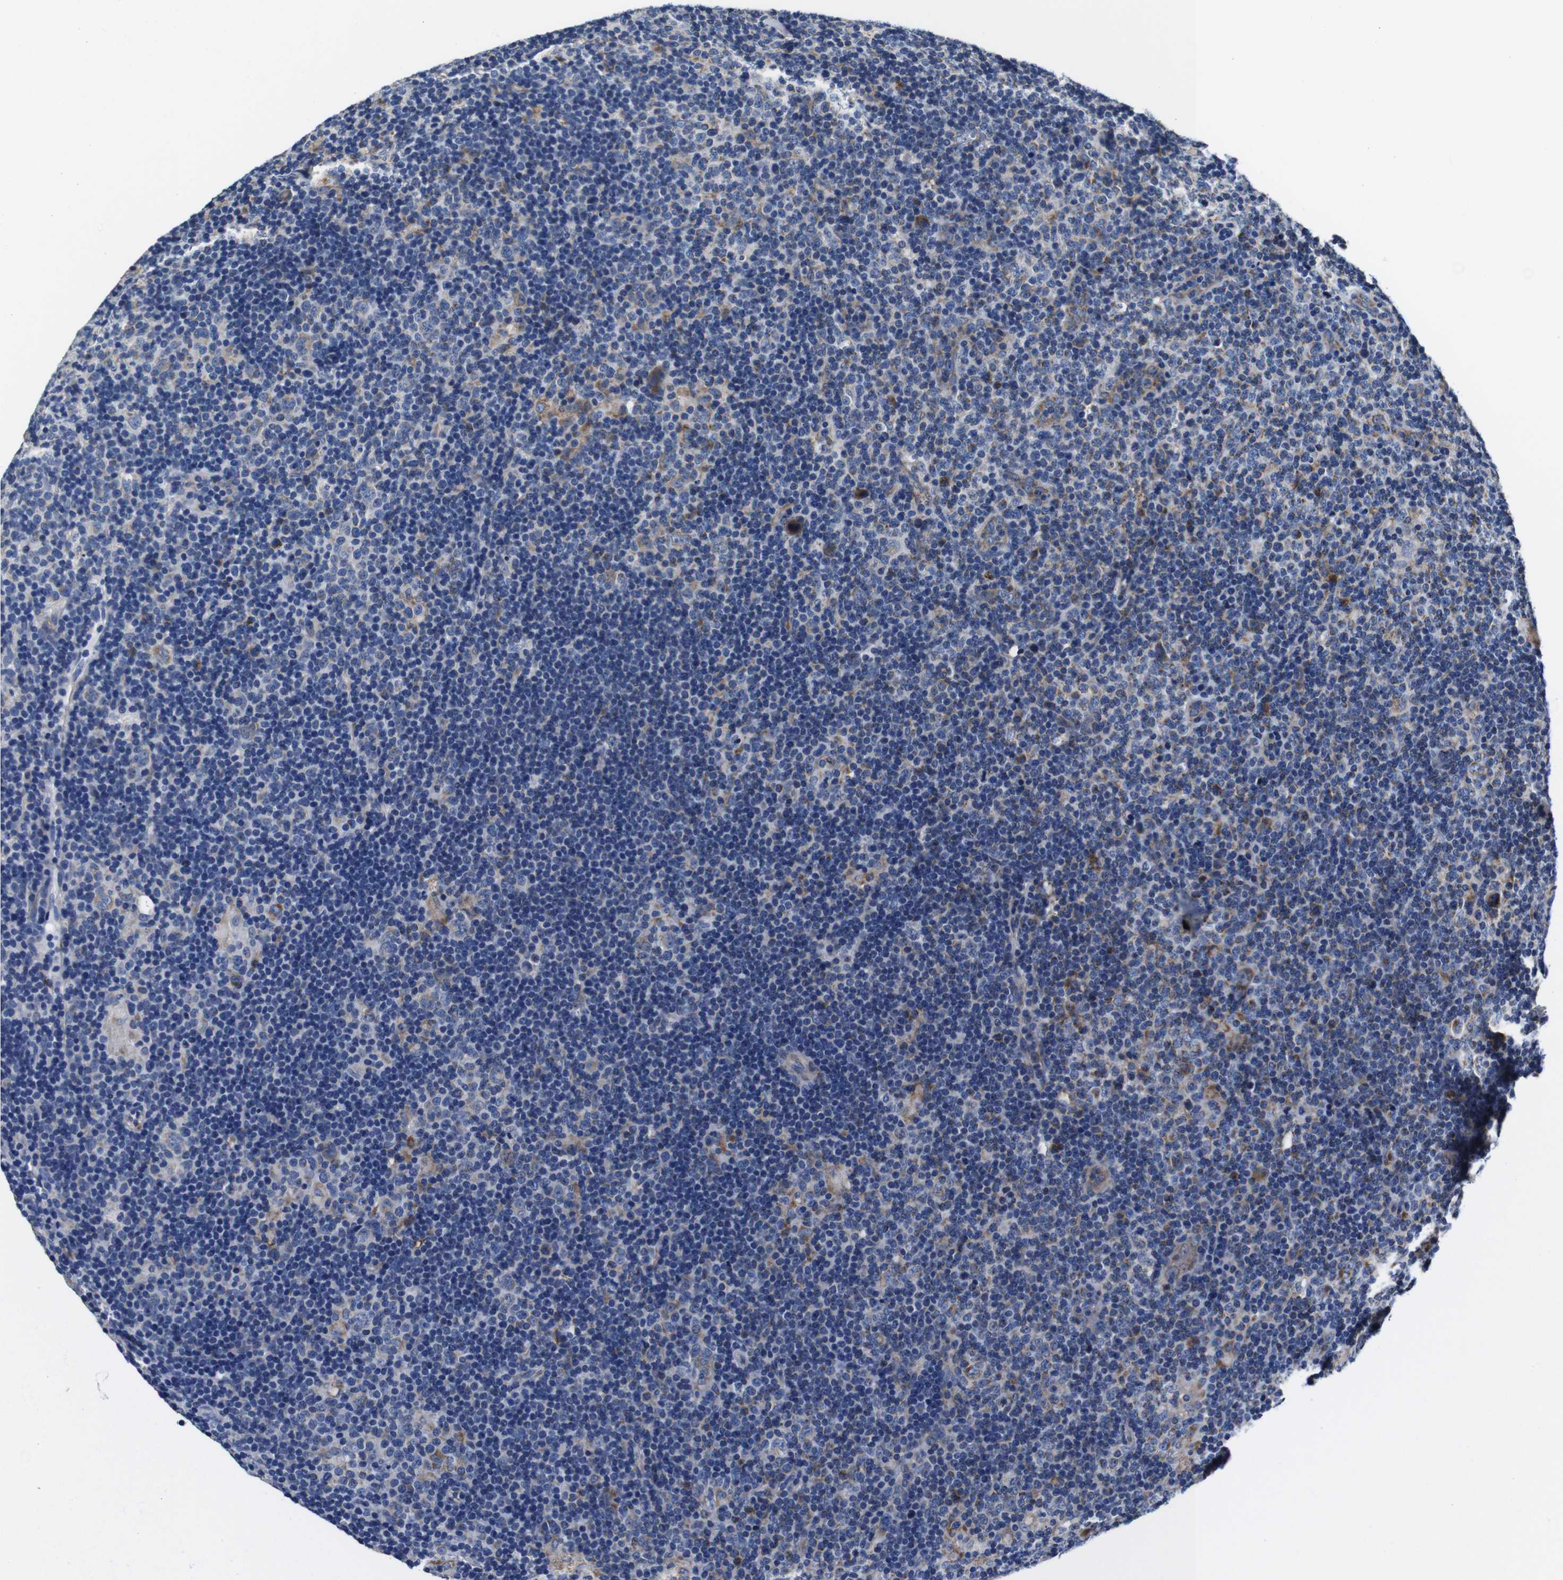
{"staining": {"intensity": "moderate", "quantity": "25%-75%", "location": "cytoplasmic/membranous"}, "tissue": "lymphoma", "cell_type": "Tumor cells", "image_type": "cancer", "snomed": [{"axis": "morphology", "description": "Hodgkin's disease, NOS"}, {"axis": "topography", "description": "Lymph node"}], "caption": "Immunohistochemical staining of human lymphoma demonstrates moderate cytoplasmic/membranous protein staining in approximately 25%-75% of tumor cells. Ihc stains the protein of interest in brown and the nuclei are stained blue.", "gene": "SNX19", "patient": {"sex": "female", "age": 57}}